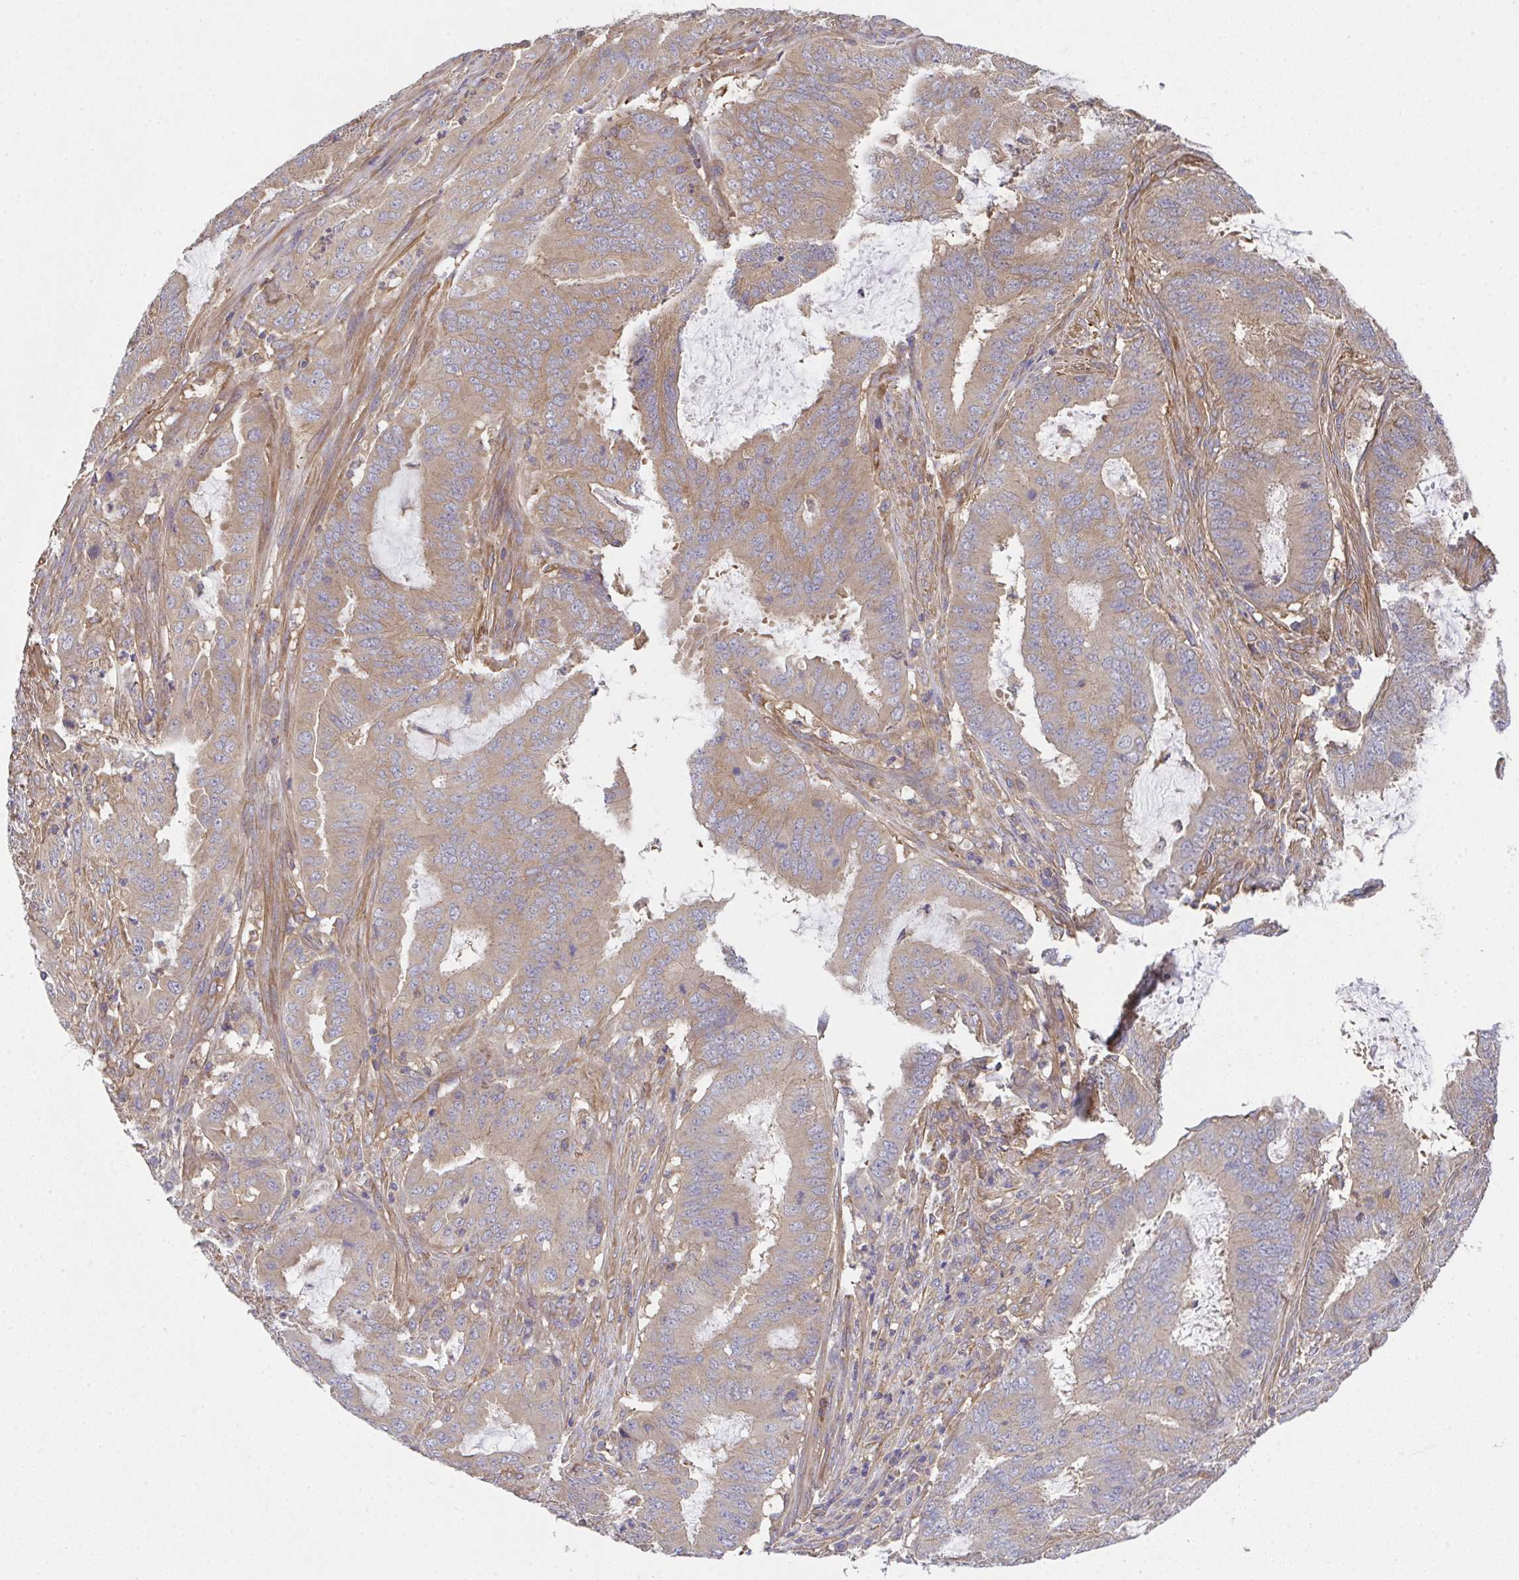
{"staining": {"intensity": "weak", "quantity": ">75%", "location": "cytoplasmic/membranous"}, "tissue": "endometrial cancer", "cell_type": "Tumor cells", "image_type": "cancer", "snomed": [{"axis": "morphology", "description": "Adenocarcinoma, NOS"}, {"axis": "topography", "description": "Endometrium"}], "caption": "This micrograph demonstrates immunohistochemistry staining of human adenocarcinoma (endometrial), with low weak cytoplasmic/membranous expression in approximately >75% of tumor cells.", "gene": "TMEM229A", "patient": {"sex": "female", "age": 51}}